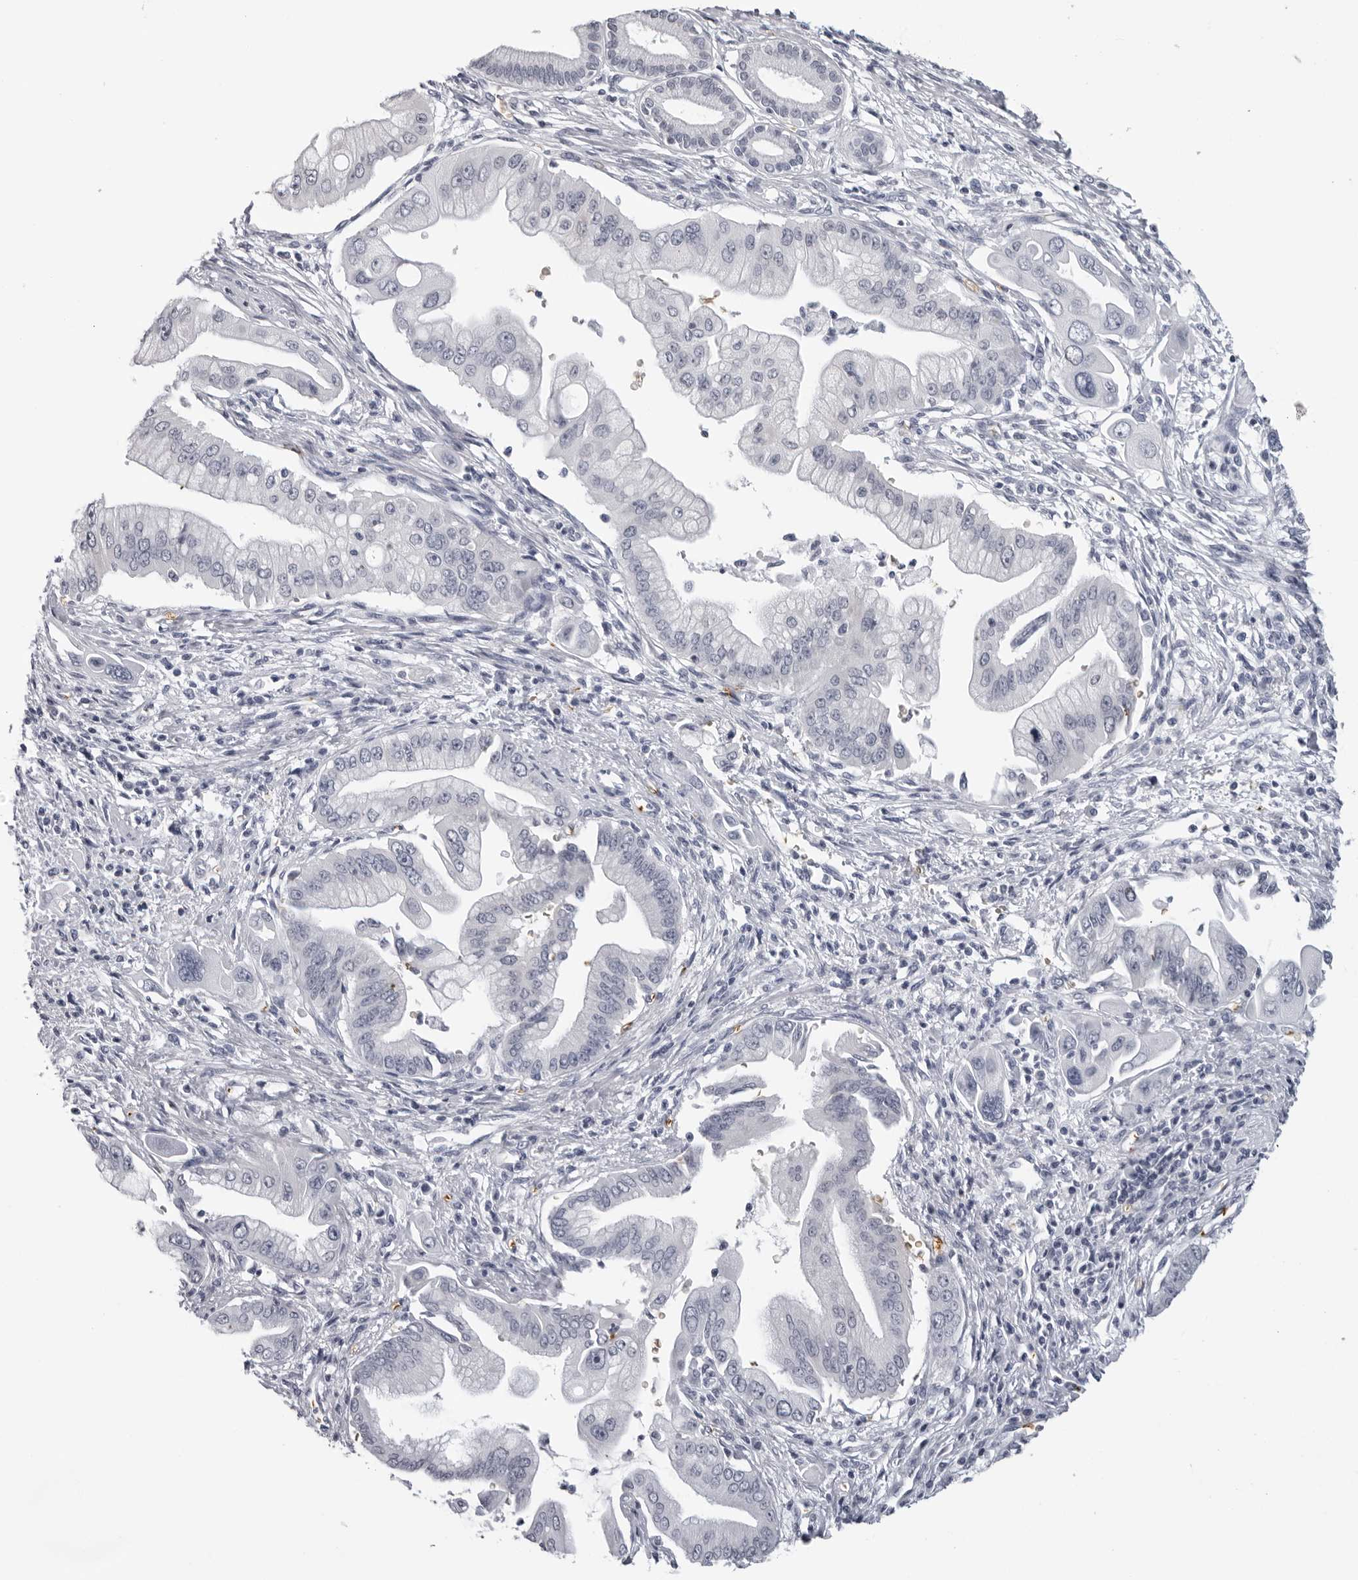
{"staining": {"intensity": "negative", "quantity": "none", "location": "none"}, "tissue": "pancreatic cancer", "cell_type": "Tumor cells", "image_type": "cancer", "snomed": [{"axis": "morphology", "description": "Adenocarcinoma, NOS"}, {"axis": "topography", "description": "Pancreas"}], "caption": "This is a image of IHC staining of pancreatic adenocarcinoma, which shows no expression in tumor cells.", "gene": "EPB41", "patient": {"sex": "male", "age": 59}}